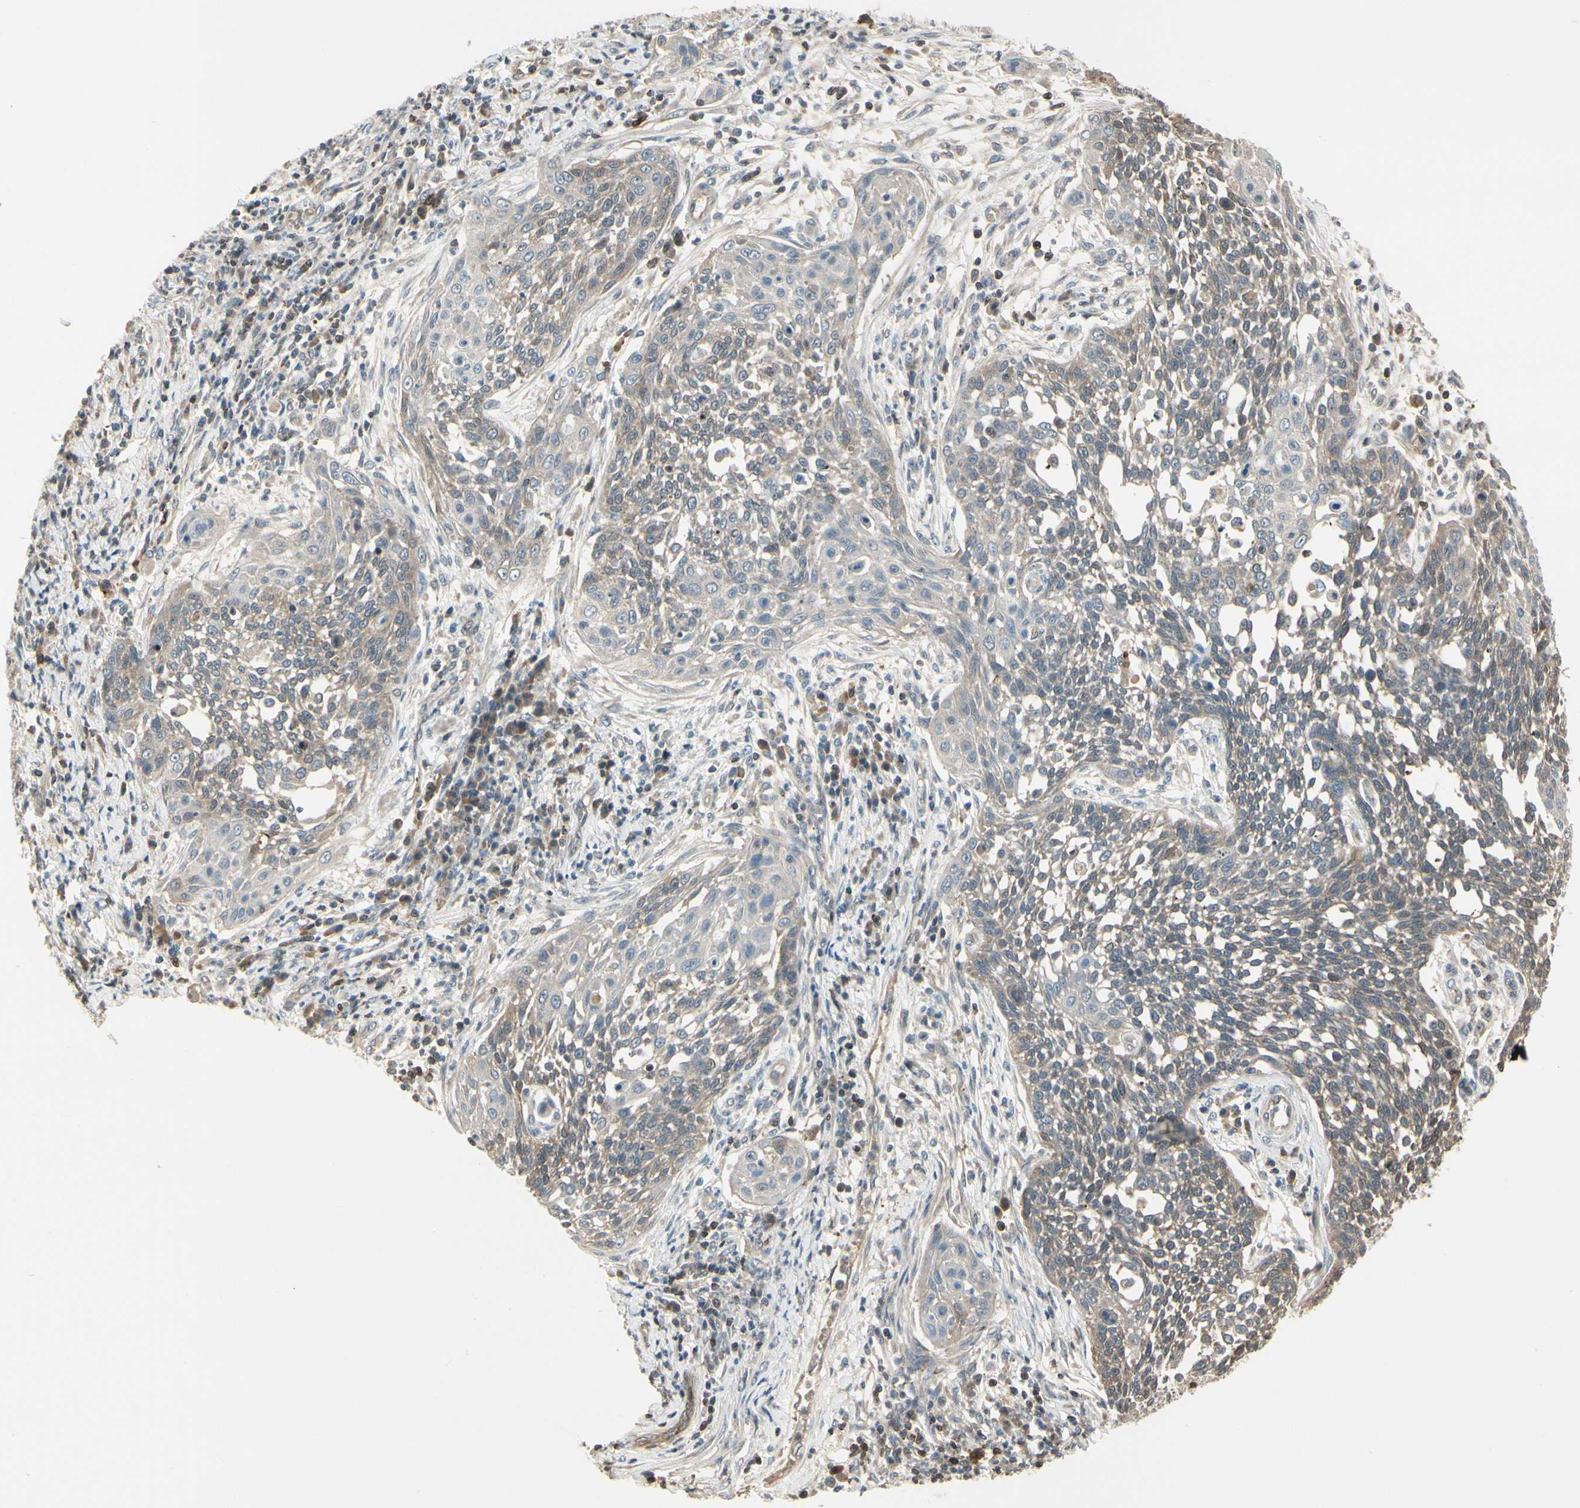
{"staining": {"intensity": "weak", "quantity": ">75%", "location": "cytoplasmic/membranous"}, "tissue": "cervical cancer", "cell_type": "Tumor cells", "image_type": "cancer", "snomed": [{"axis": "morphology", "description": "Squamous cell carcinoma, NOS"}, {"axis": "topography", "description": "Cervix"}], "caption": "Approximately >75% of tumor cells in cervical squamous cell carcinoma exhibit weak cytoplasmic/membranous protein positivity as visualized by brown immunohistochemical staining.", "gene": "EVC", "patient": {"sex": "female", "age": 34}}